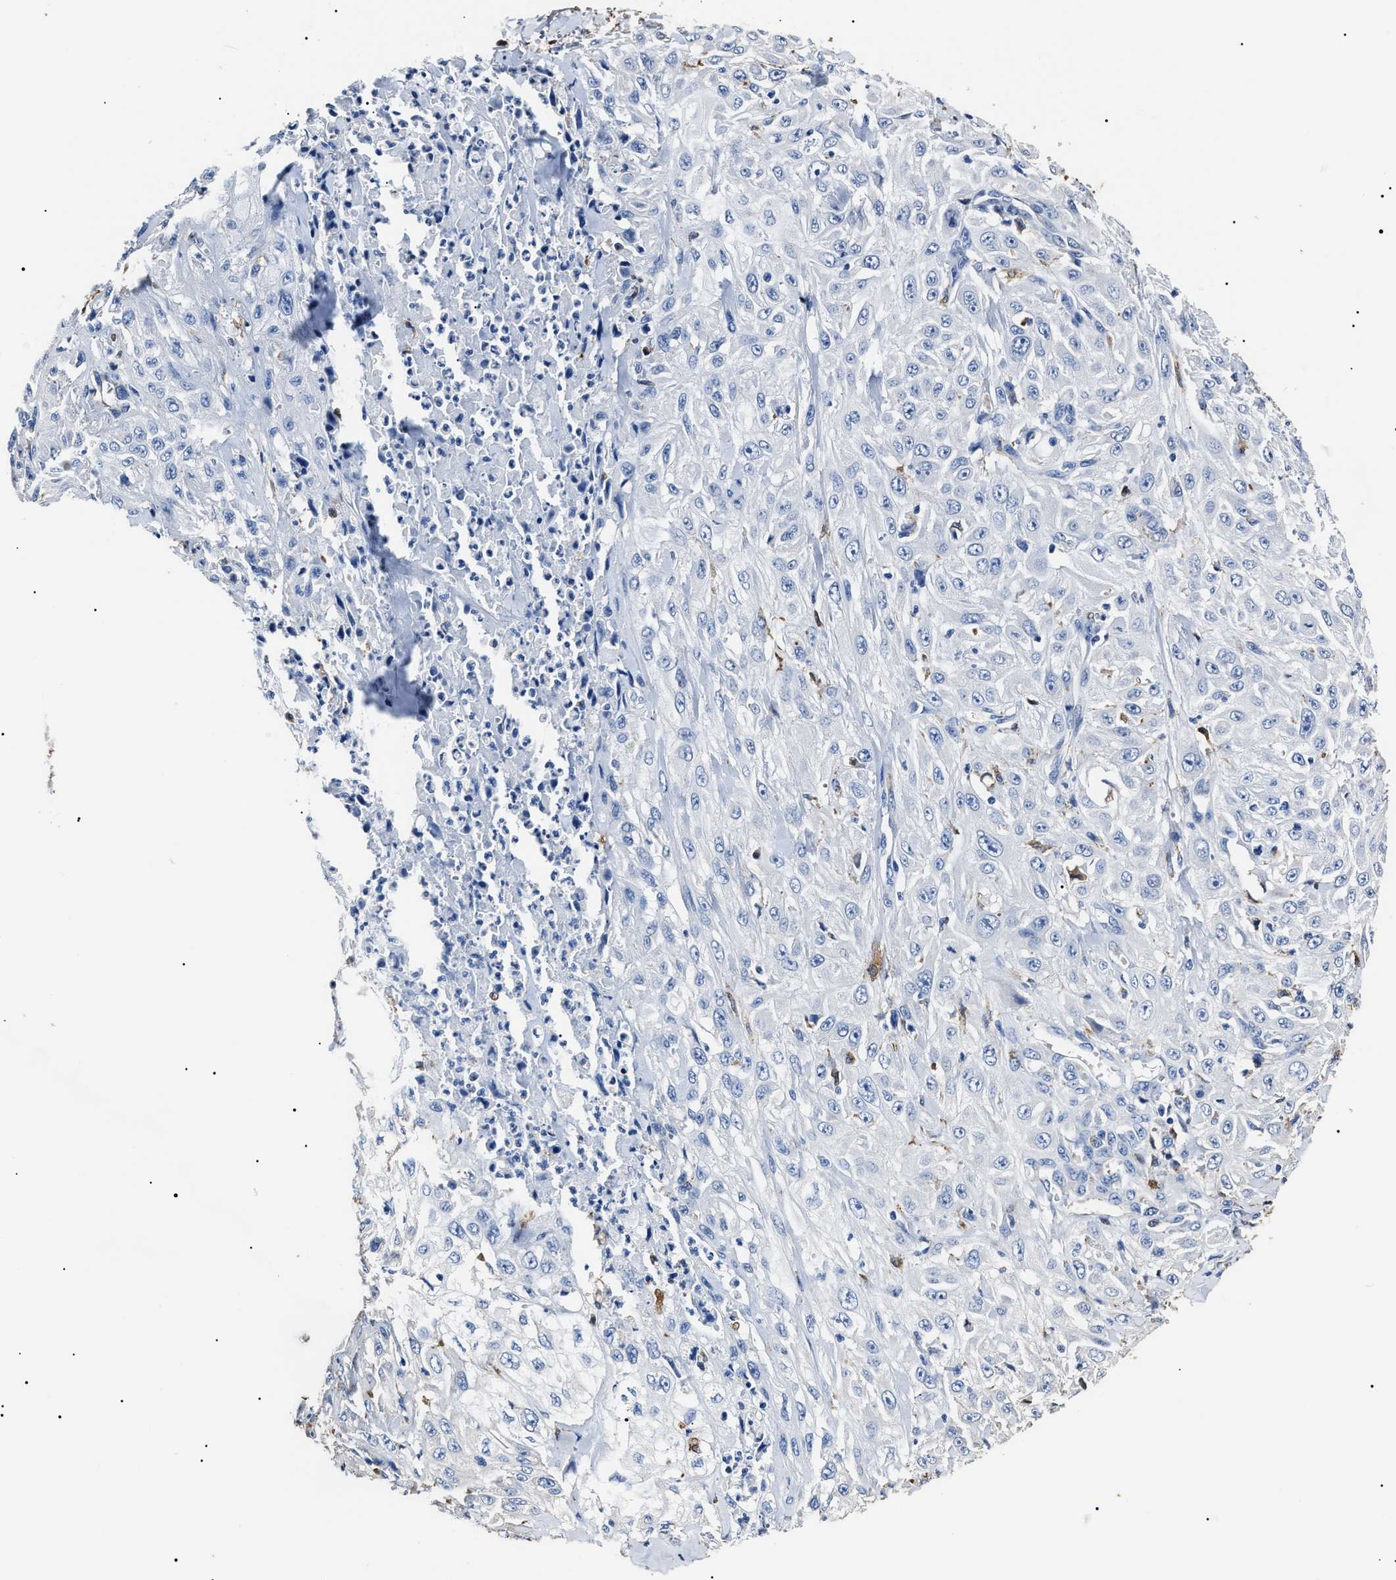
{"staining": {"intensity": "negative", "quantity": "none", "location": "none"}, "tissue": "skin cancer", "cell_type": "Tumor cells", "image_type": "cancer", "snomed": [{"axis": "morphology", "description": "Squamous cell carcinoma, NOS"}, {"axis": "morphology", "description": "Squamous cell carcinoma, metastatic, NOS"}, {"axis": "topography", "description": "Skin"}, {"axis": "topography", "description": "Lymph node"}], "caption": "IHC of squamous cell carcinoma (skin) exhibits no positivity in tumor cells.", "gene": "ALDH1A1", "patient": {"sex": "male", "age": 75}}